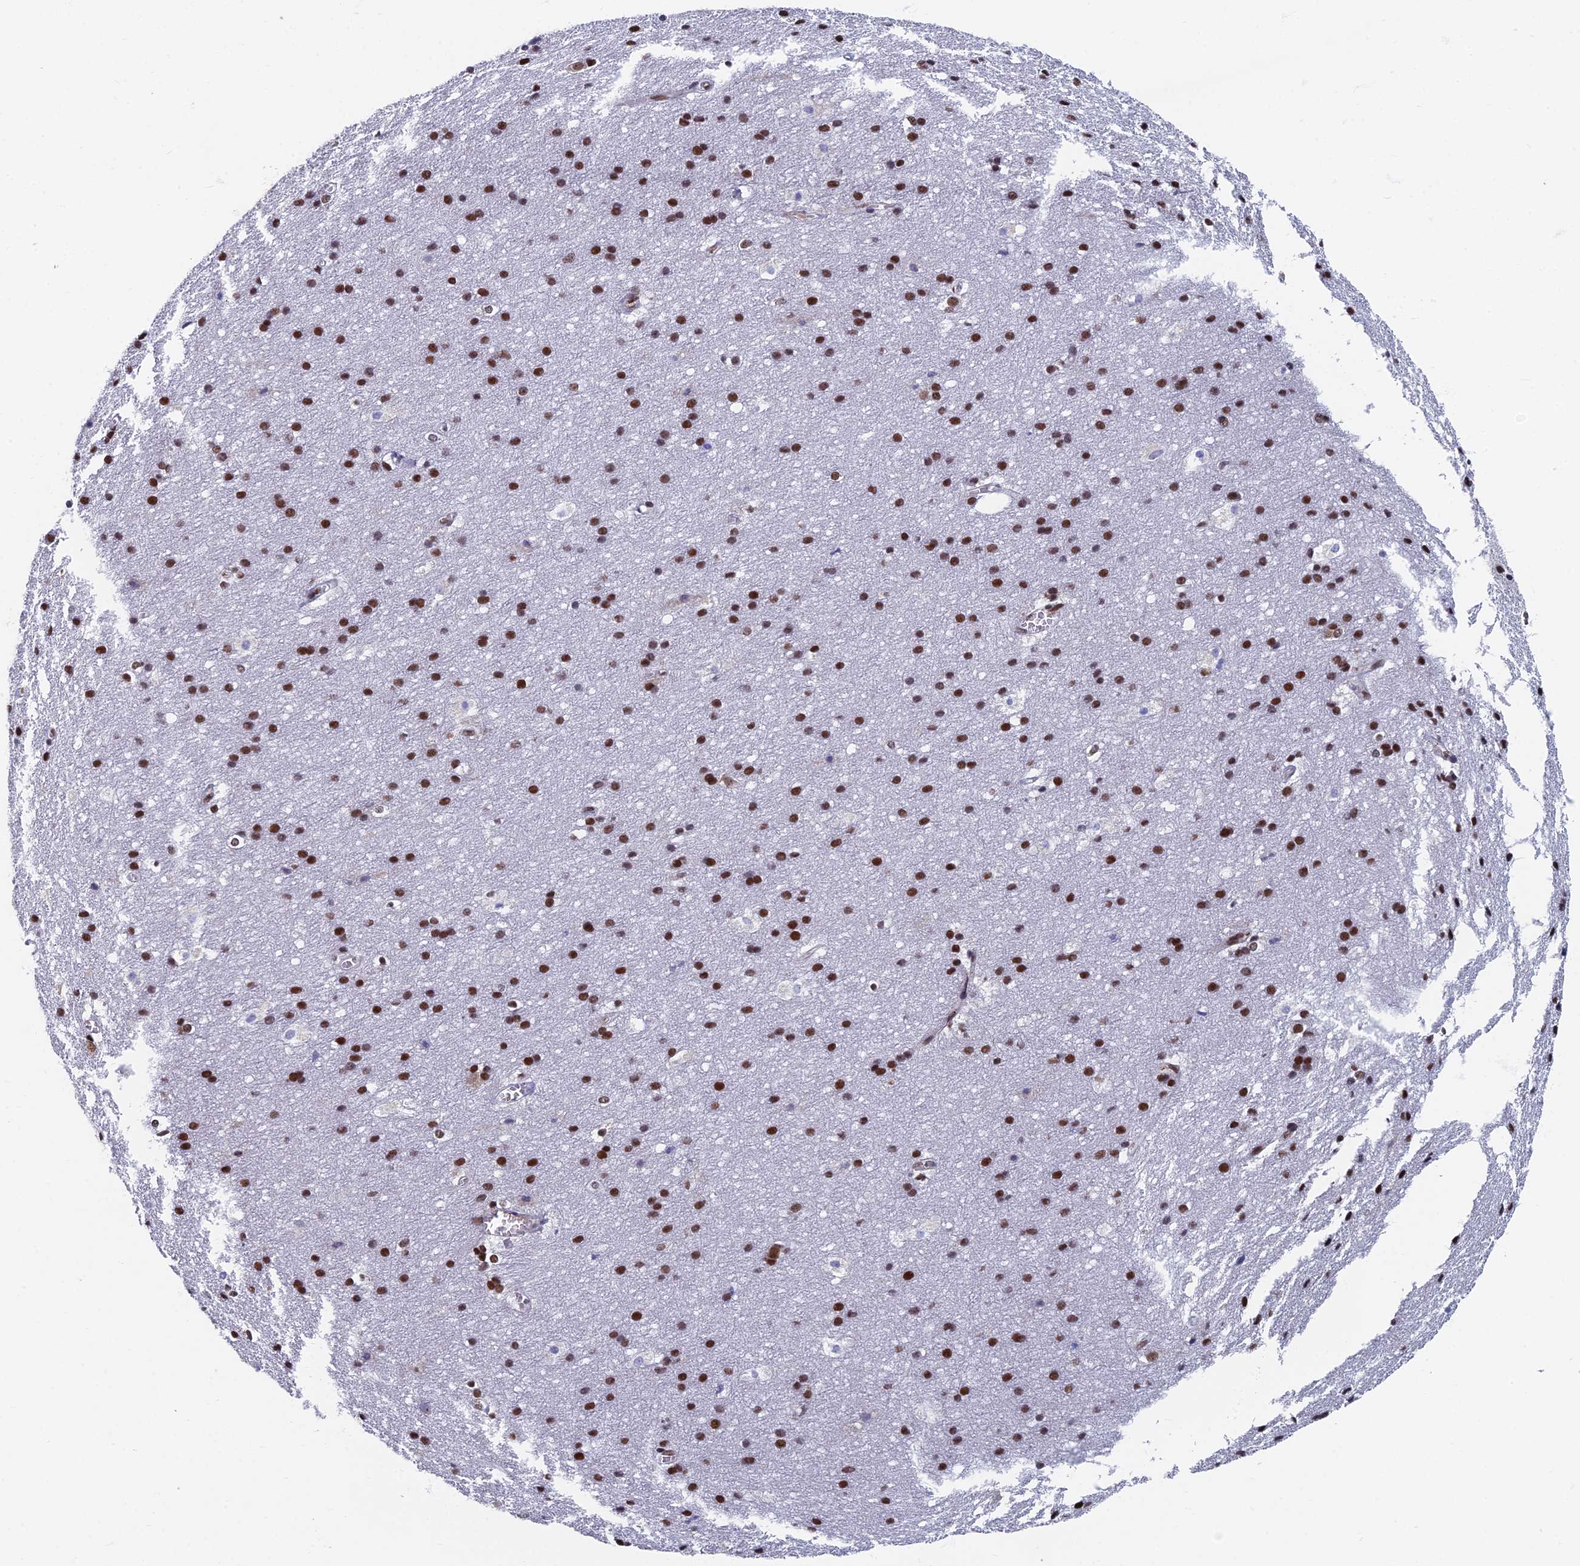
{"staining": {"intensity": "weak", "quantity": ">75%", "location": "nuclear"}, "tissue": "cerebral cortex", "cell_type": "Endothelial cells", "image_type": "normal", "snomed": [{"axis": "morphology", "description": "Normal tissue, NOS"}, {"axis": "topography", "description": "Cerebral cortex"}], "caption": "A low amount of weak nuclear staining is seen in approximately >75% of endothelial cells in benign cerebral cortex.", "gene": "TAF13", "patient": {"sex": "male", "age": 54}}